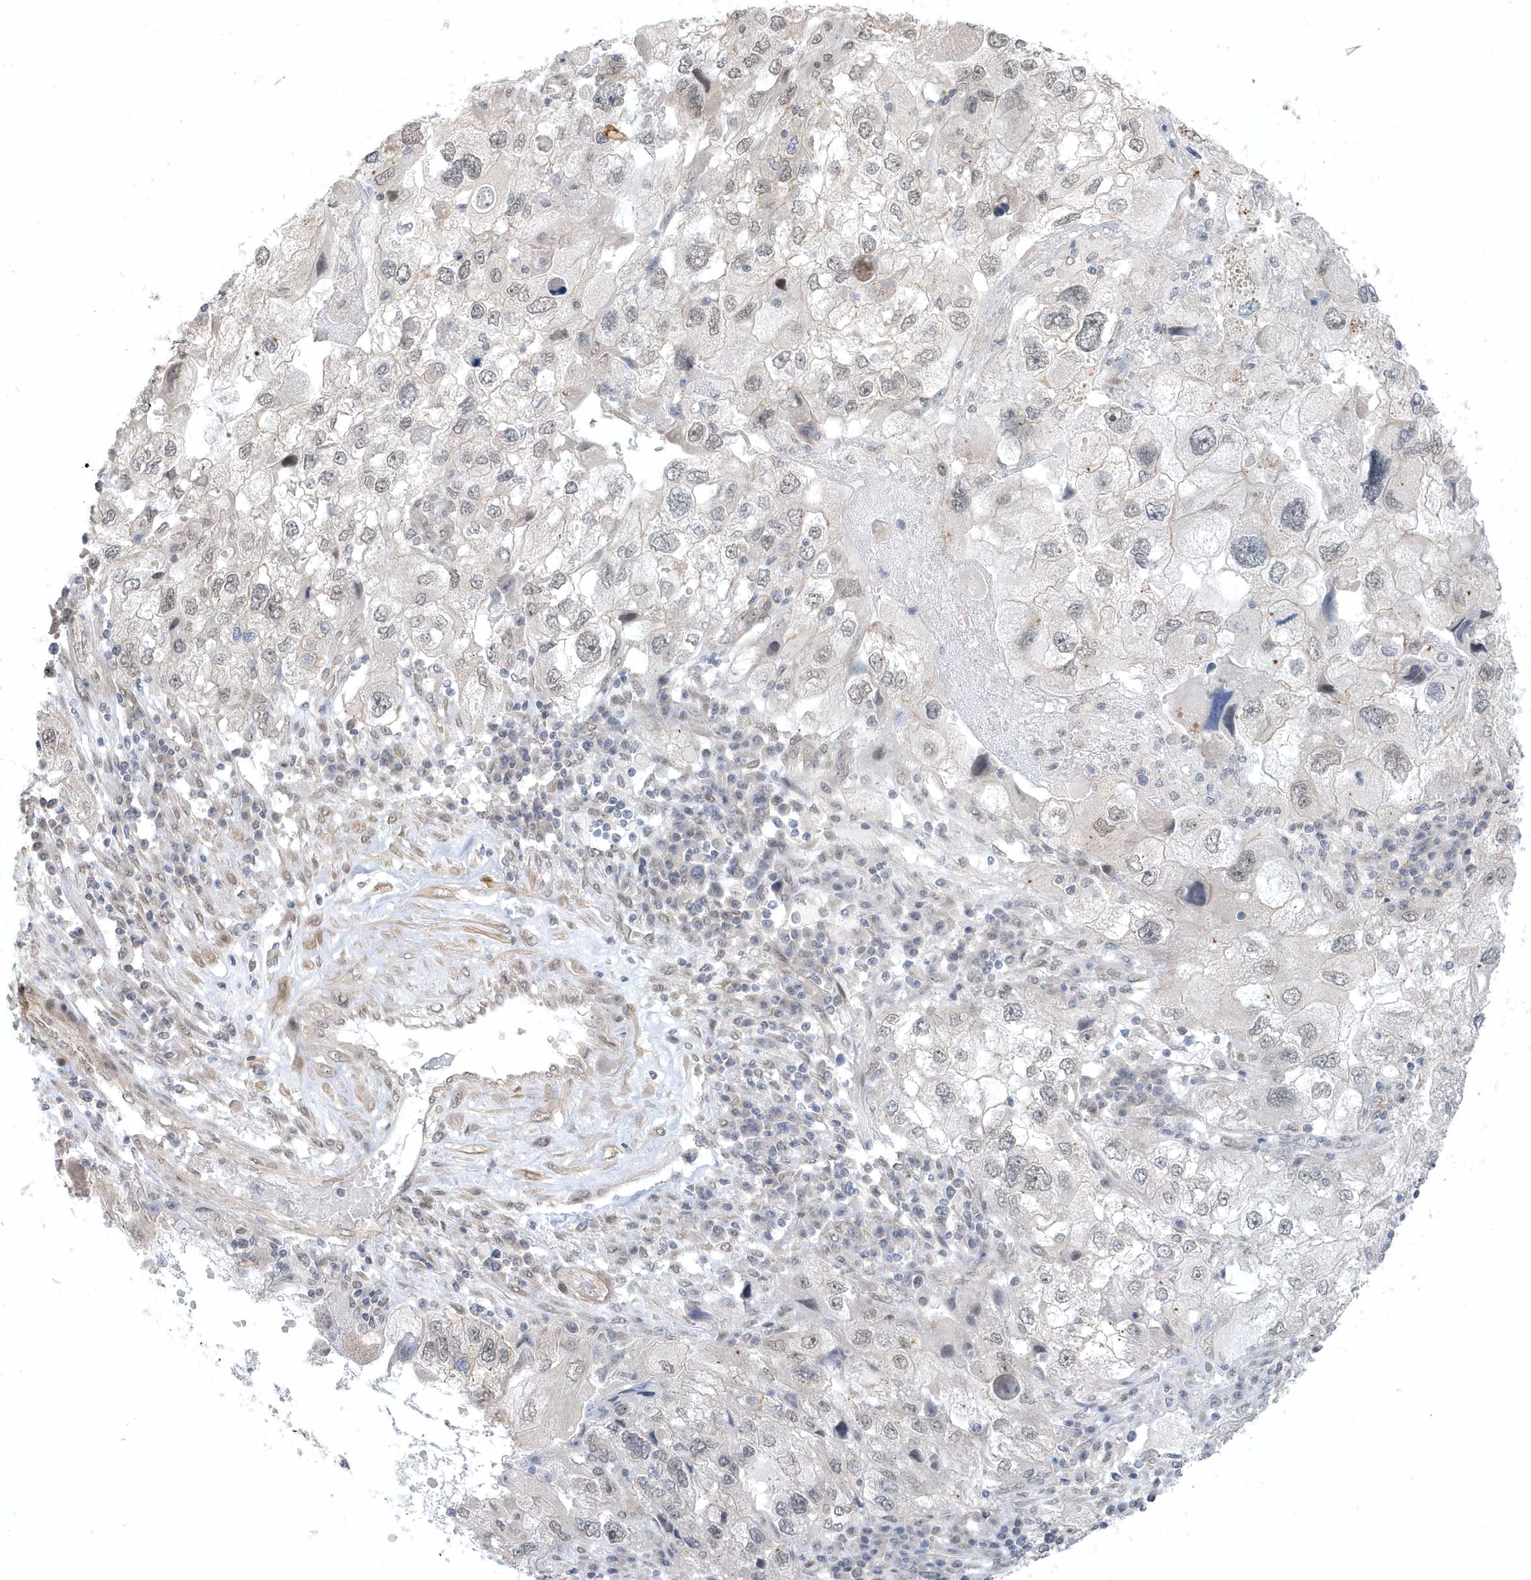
{"staining": {"intensity": "negative", "quantity": "none", "location": "none"}, "tissue": "endometrial cancer", "cell_type": "Tumor cells", "image_type": "cancer", "snomed": [{"axis": "morphology", "description": "Adenocarcinoma, NOS"}, {"axis": "topography", "description": "Endometrium"}], "caption": "Immunohistochemistry (IHC) of endometrial cancer (adenocarcinoma) displays no expression in tumor cells. (DAB immunohistochemistry with hematoxylin counter stain).", "gene": "USP53", "patient": {"sex": "female", "age": 49}}